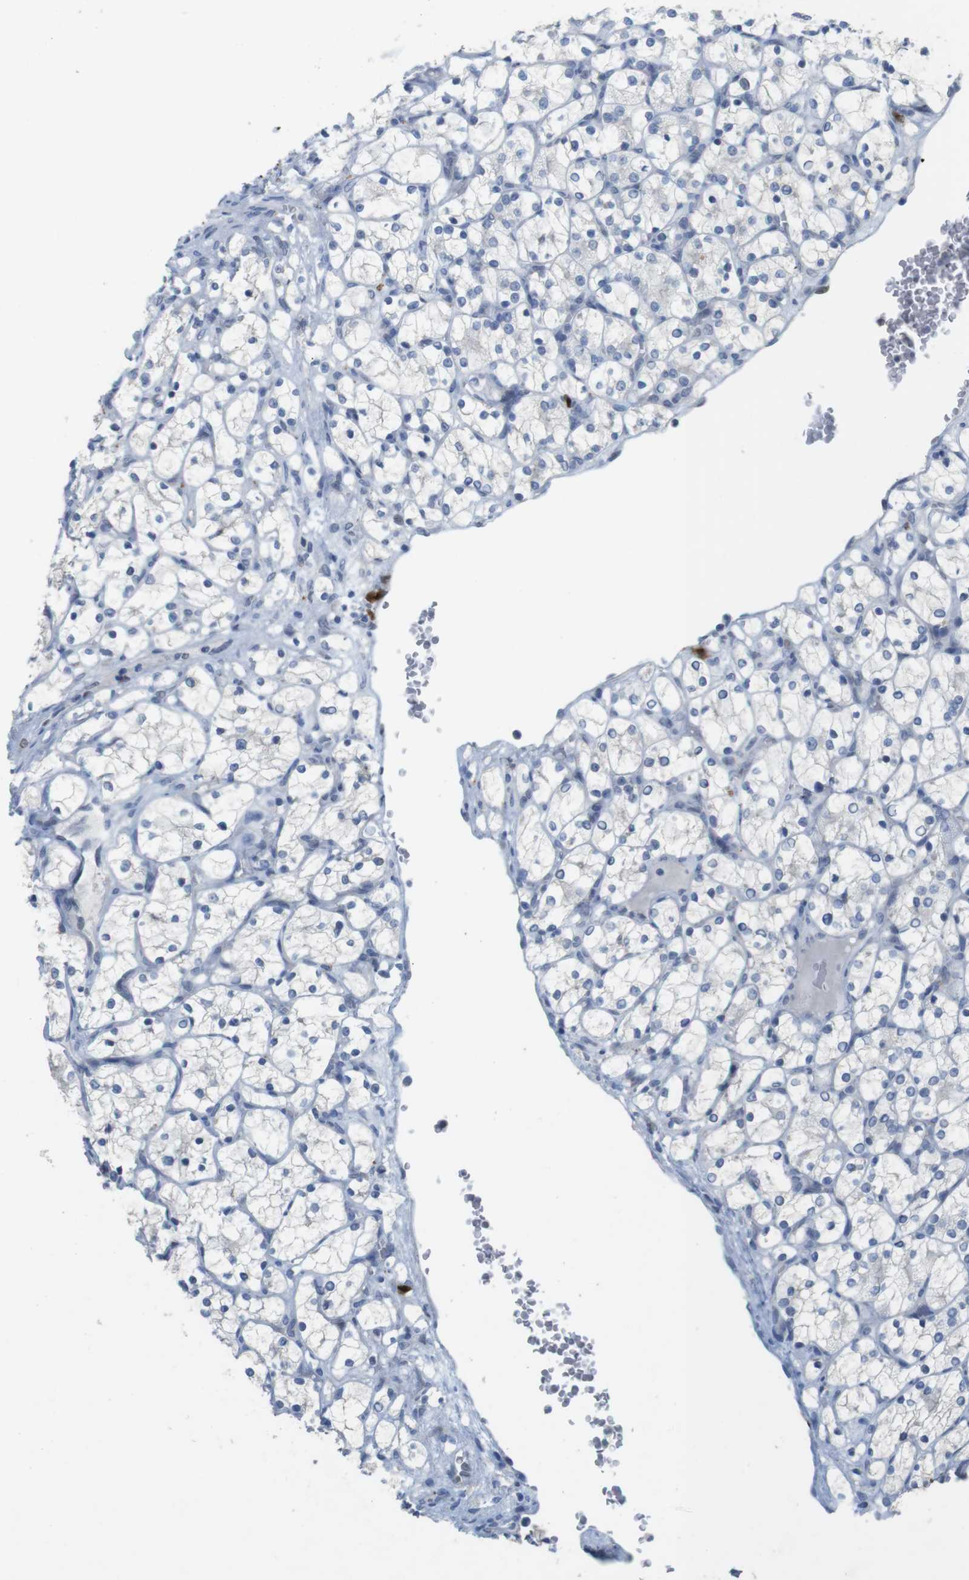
{"staining": {"intensity": "negative", "quantity": "none", "location": "none"}, "tissue": "renal cancer", "cell_type": "Tumor cells", "image_type": "cancer", "snomed": [{"axis": "morphology", "description": "Adenocarcinoma, NOS"}, {"axis": "topography", "description": "Kidney"}], "caption": "Immunohistochemical staining of renal cancer demonstrates no significant staining in tumor cells. Nuclei are stained in blue.", "gene": "KPNA2", "patient": {"sex": "female", "age": 69}}